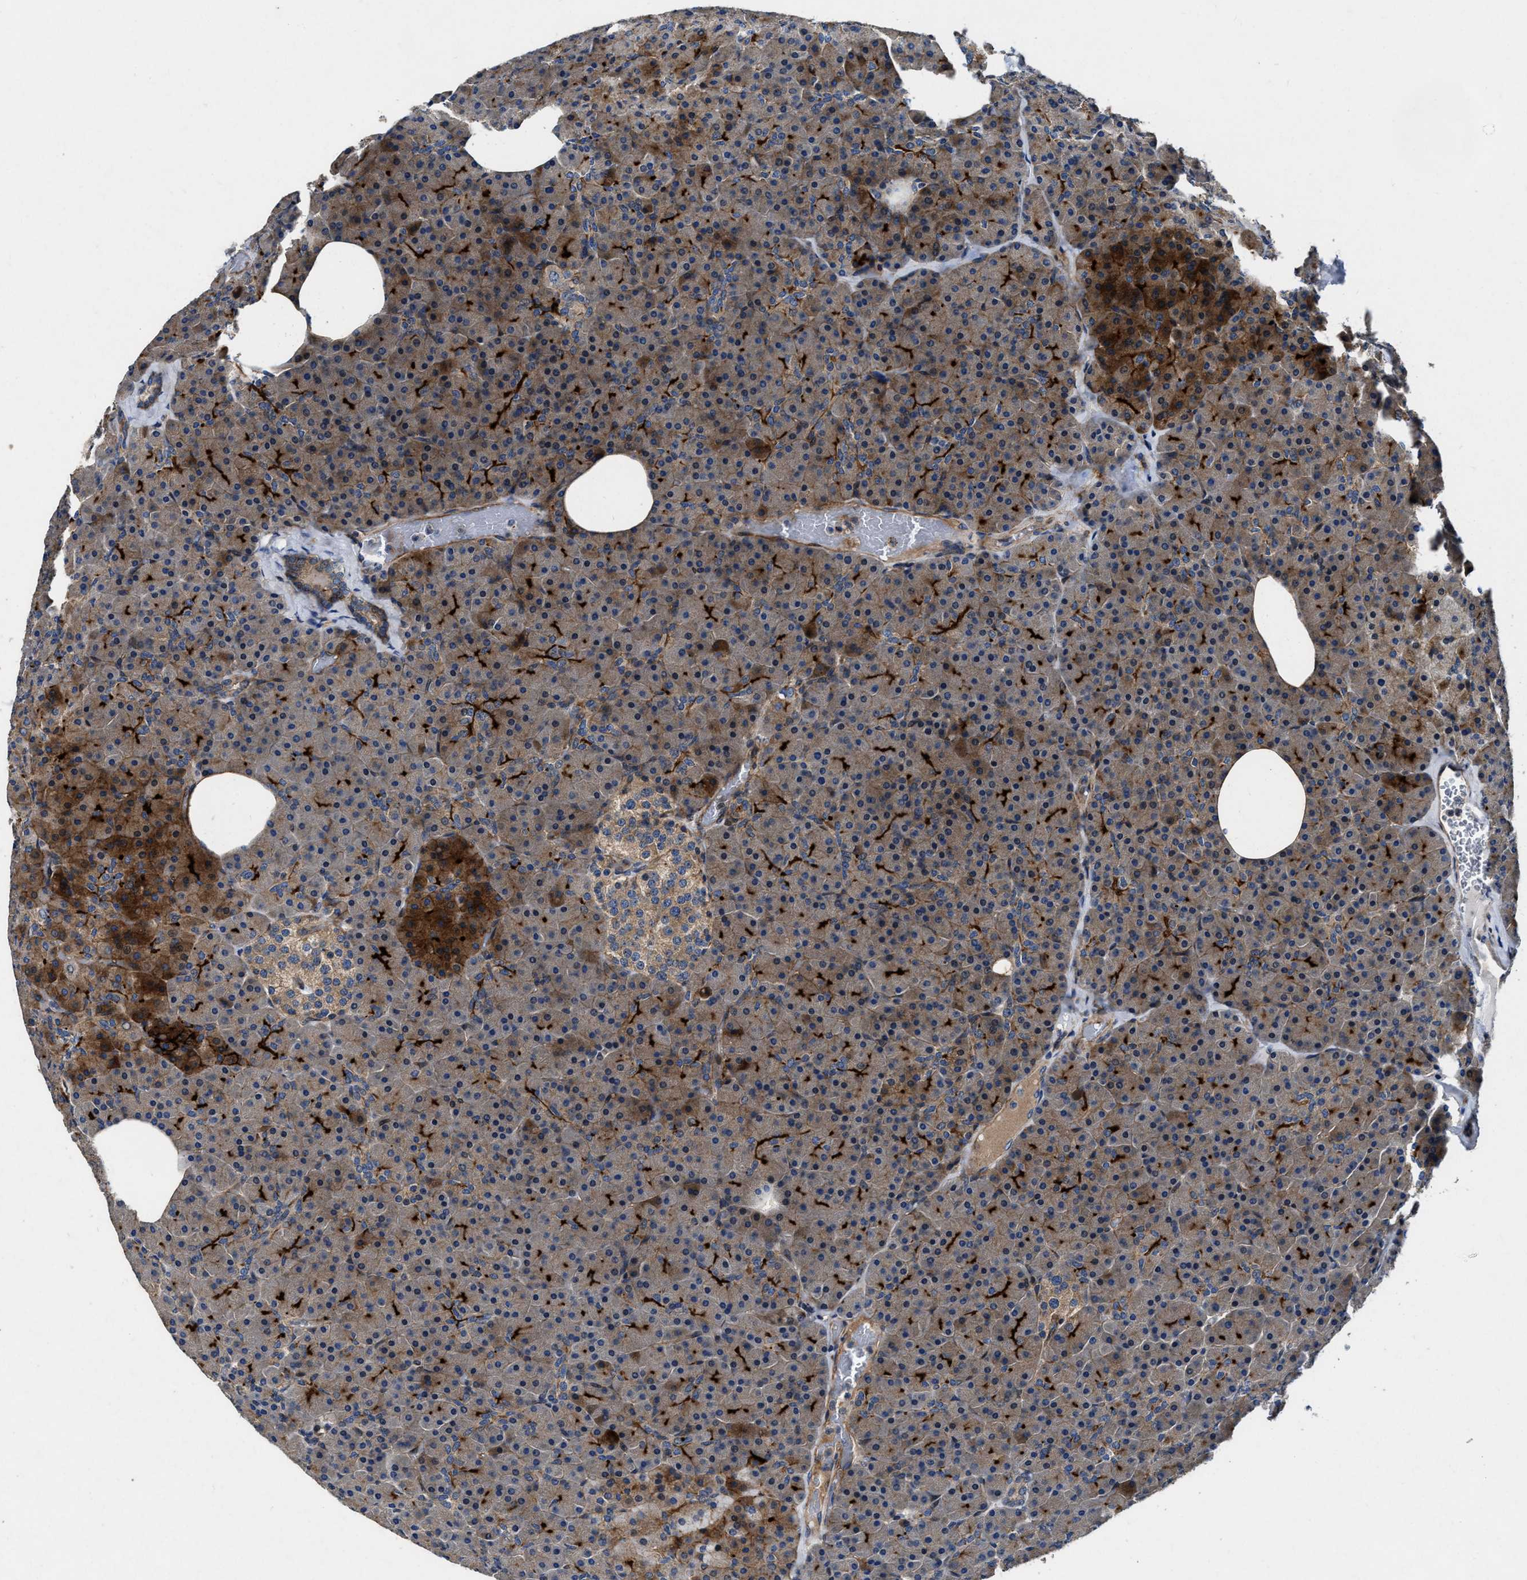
{"staining": {"intensity": "moderate", "quantity": ">75%", "location": "cytoplasmic/membranous"}, "tissue": "pancreas", "cell_type": "Exocrine glandular cells", "image_type": "normal", "snomed": [{"axis": "morphology", "description": "Normal tissue, NOS"}, {"axis": "morphology", "description": "Carcinoid, malignant, NOS"}, {"axis": "topography", "description": "Pancreas"}], "caption": "High-power microscopy captured an immunohistochemistry micrograph of unremarkable pancreas, revealing moderate cytoplasmic/membranous expression in approximately >75% of exocrine glandular cells.", "gene": "PTAR1", "patient": {"sex": "female", "age": 35}}